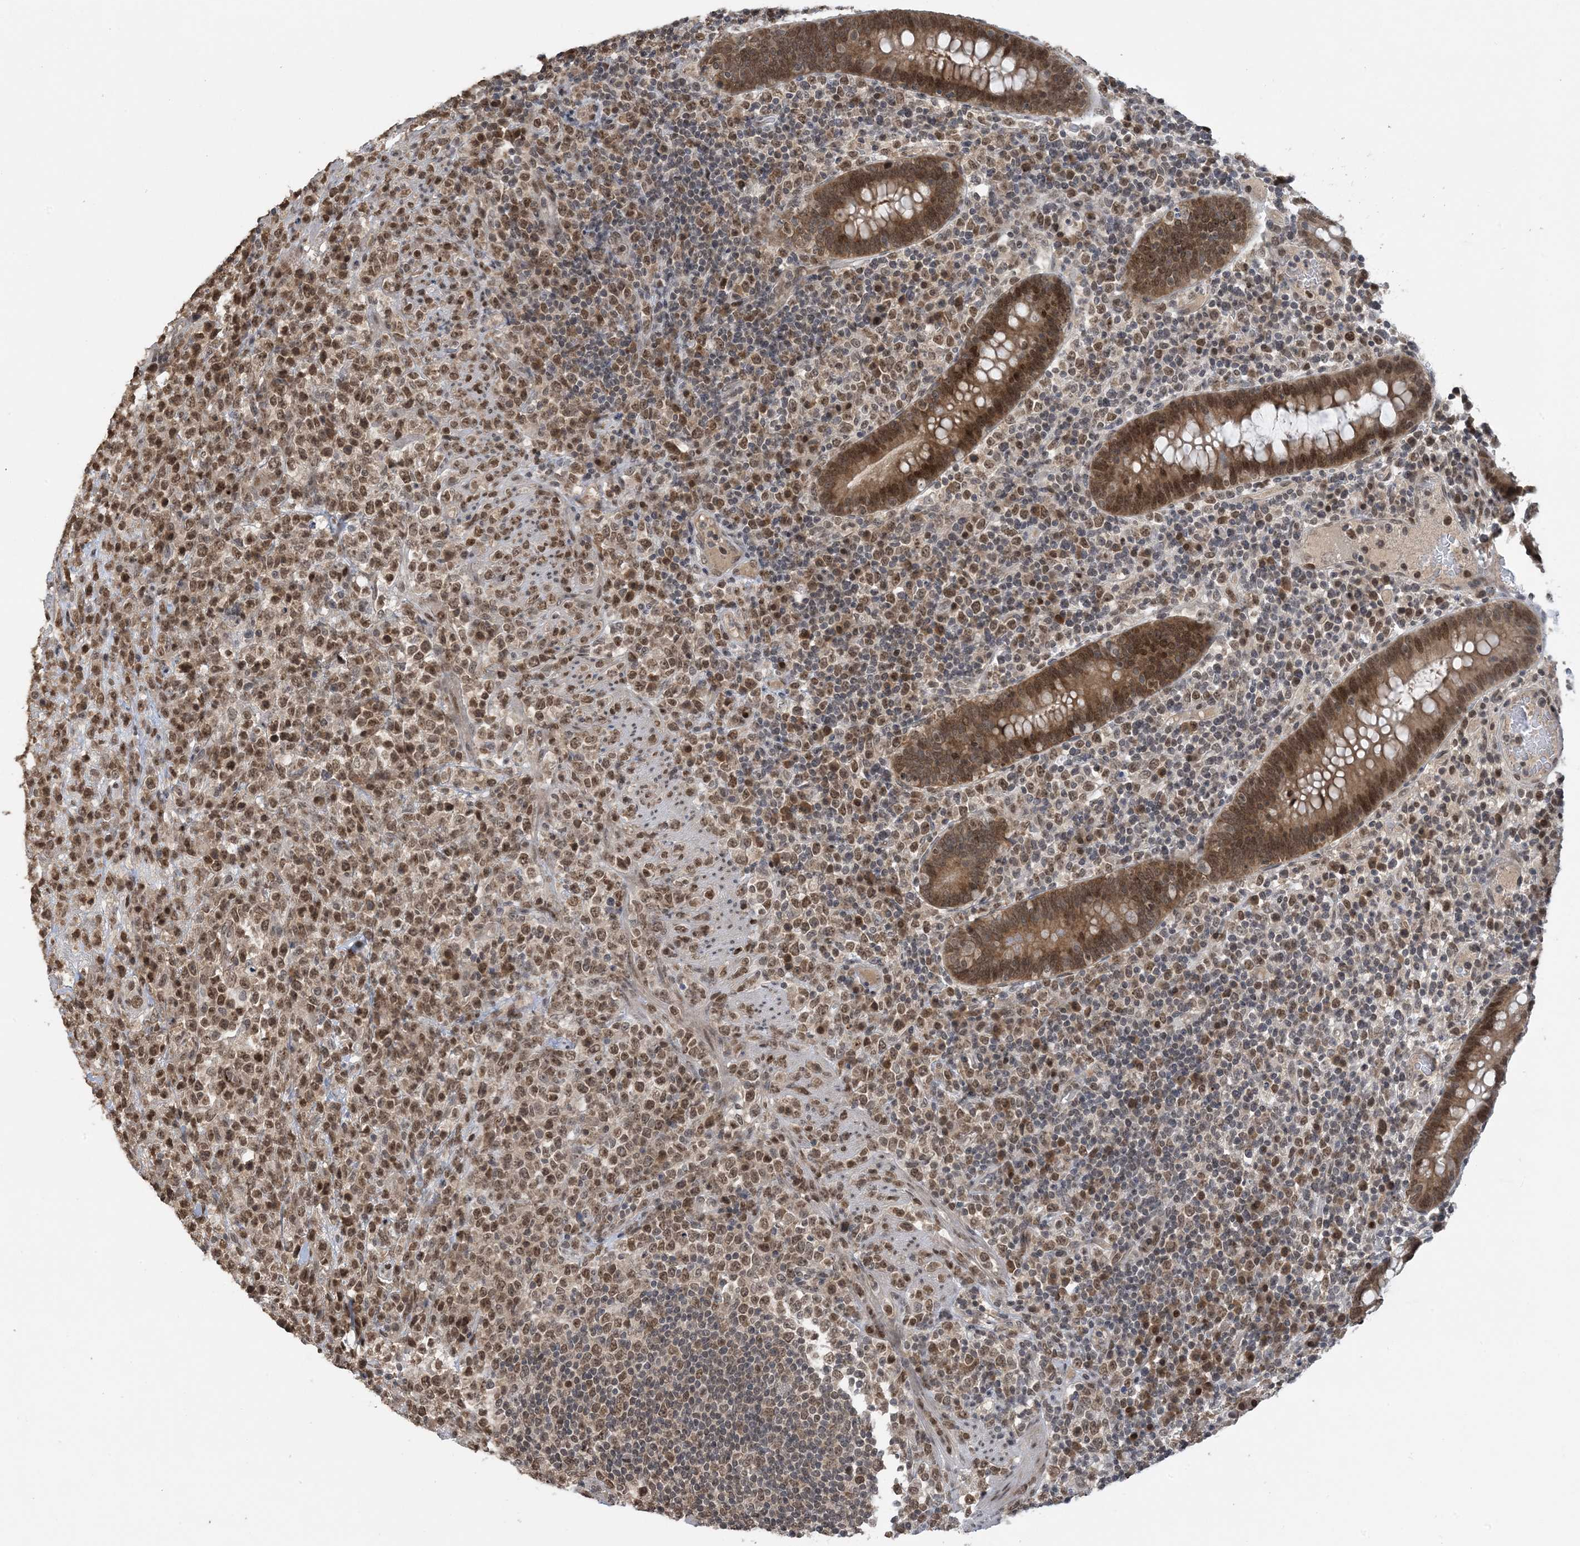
{"staining": {"intensity": "moderate", "quantity": ">75%", "location": "nuclear"}, "tissue": "lymphoma", "cell_type": "Tumor cells", "image_type": "cancer", "snomed": [{"axis": "morphology", "description": "Malignant lymphoma, non-Hodgkin's type, High grade"}, {"axis": "topography", "description": "Colon"}], "caption": "Lymphoma stained for a protein (brown) demonstrates moderate nuclear positive expression in approximately >75% of tumor cells.", "gene": "ACYP2", "patient": {"sex": "female", "age": 53}}